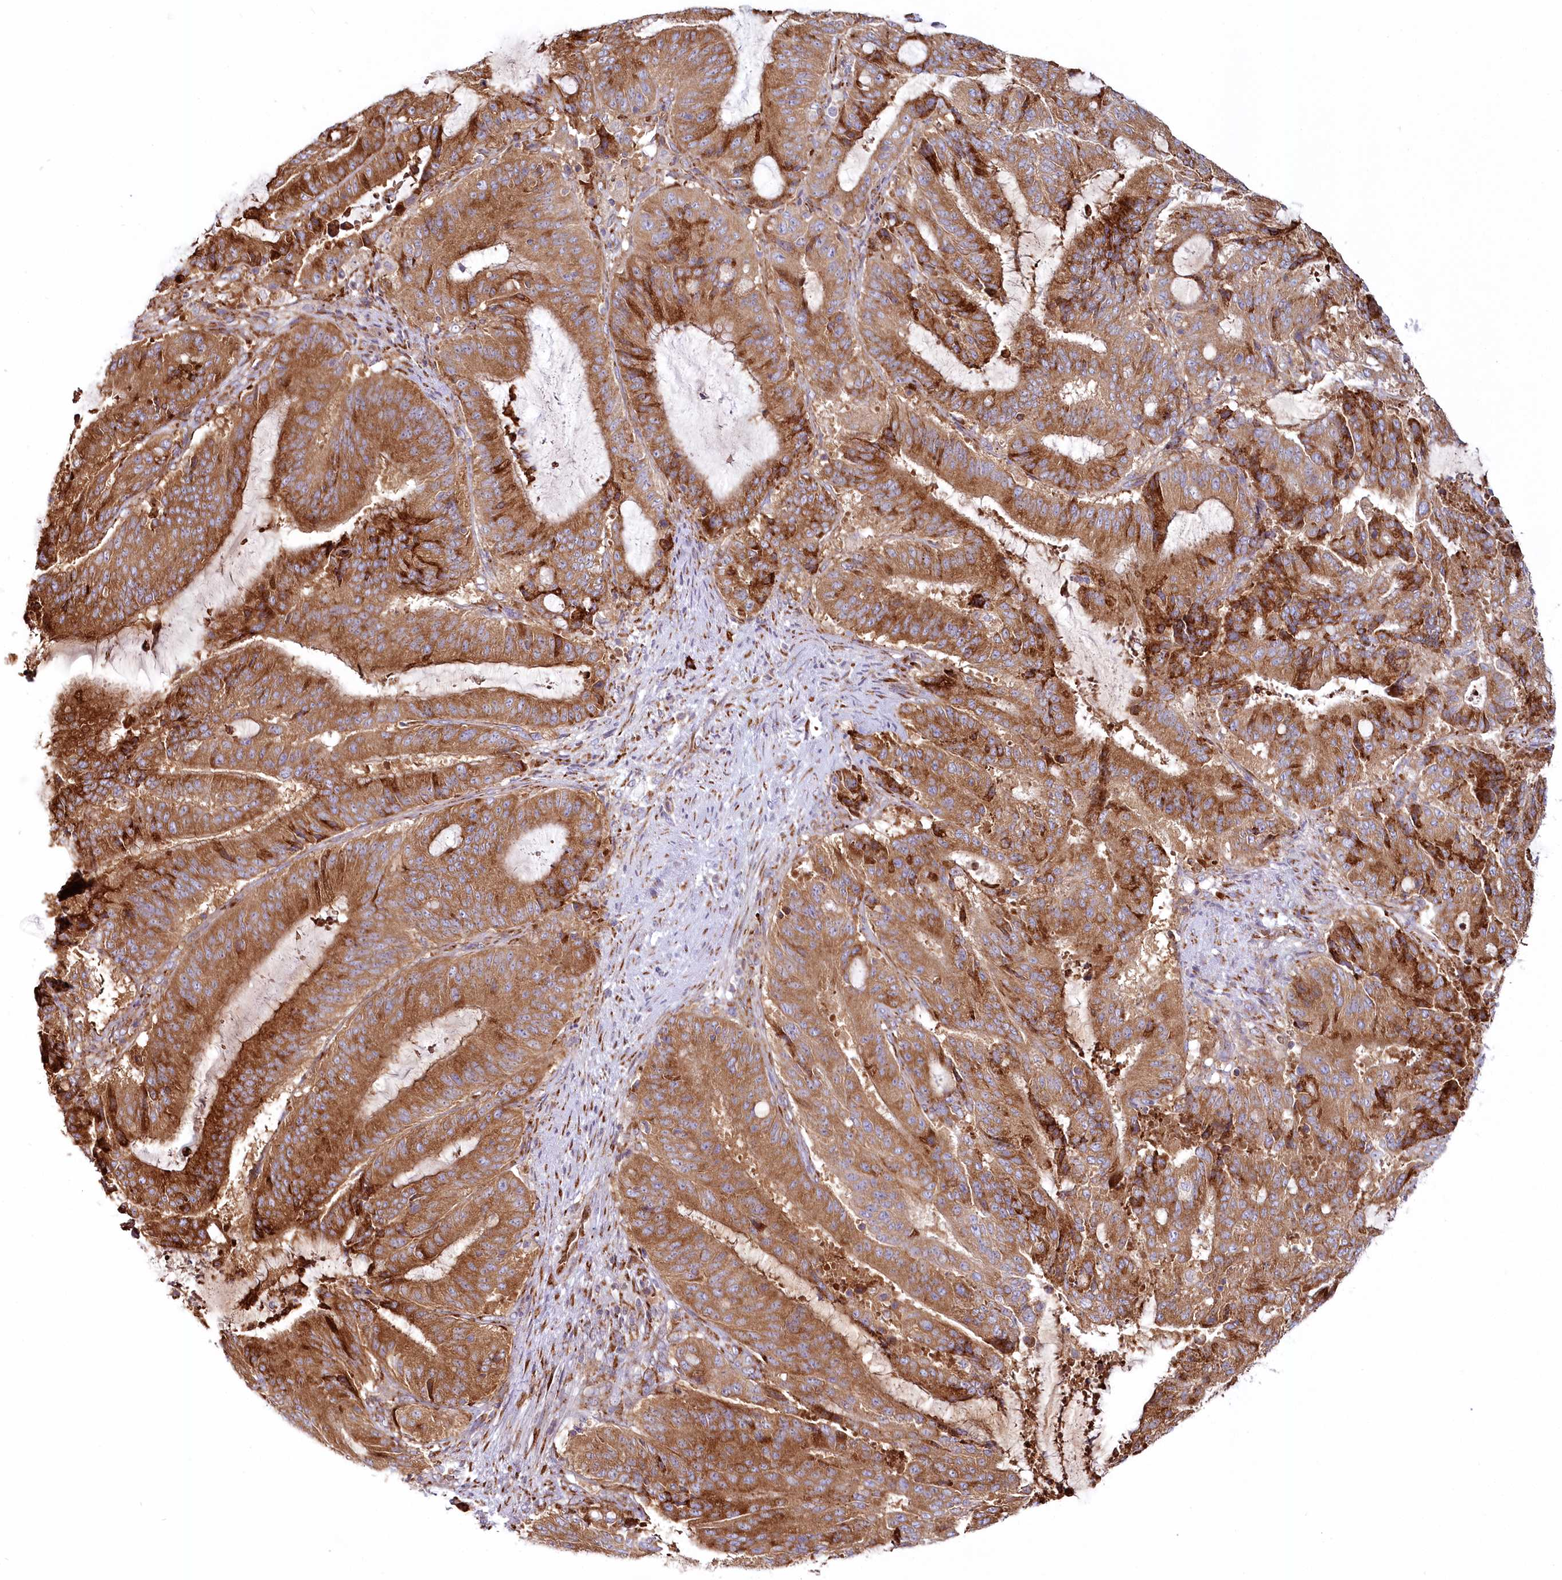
{"staining": {"intensity": "strong", "quantity": ">75%", "location": "cytoplasmic/membranous"}, "tissue": "liver cancer", "cell_type": "Tumor cells", "image_type": "cancer", "snomed": [{"axis": "morphology", "description": "Normal tissue, NOS"}, {"axis": "morphology", "description": "Cholangiocarcinoma"}, {"axis": "topography", "description": "Liver"}, {"axis": "topography", "description": "Peripheral nerve tissue"}], "caption": "A histopathology image of human cholangiocarcinoma (liver) stained for a protein exhibits strong cytoplasmic/membranous brown staining in tumor cells.", "gene": "POGLUT1", "patient": {"sex": "female", "age": 73}}